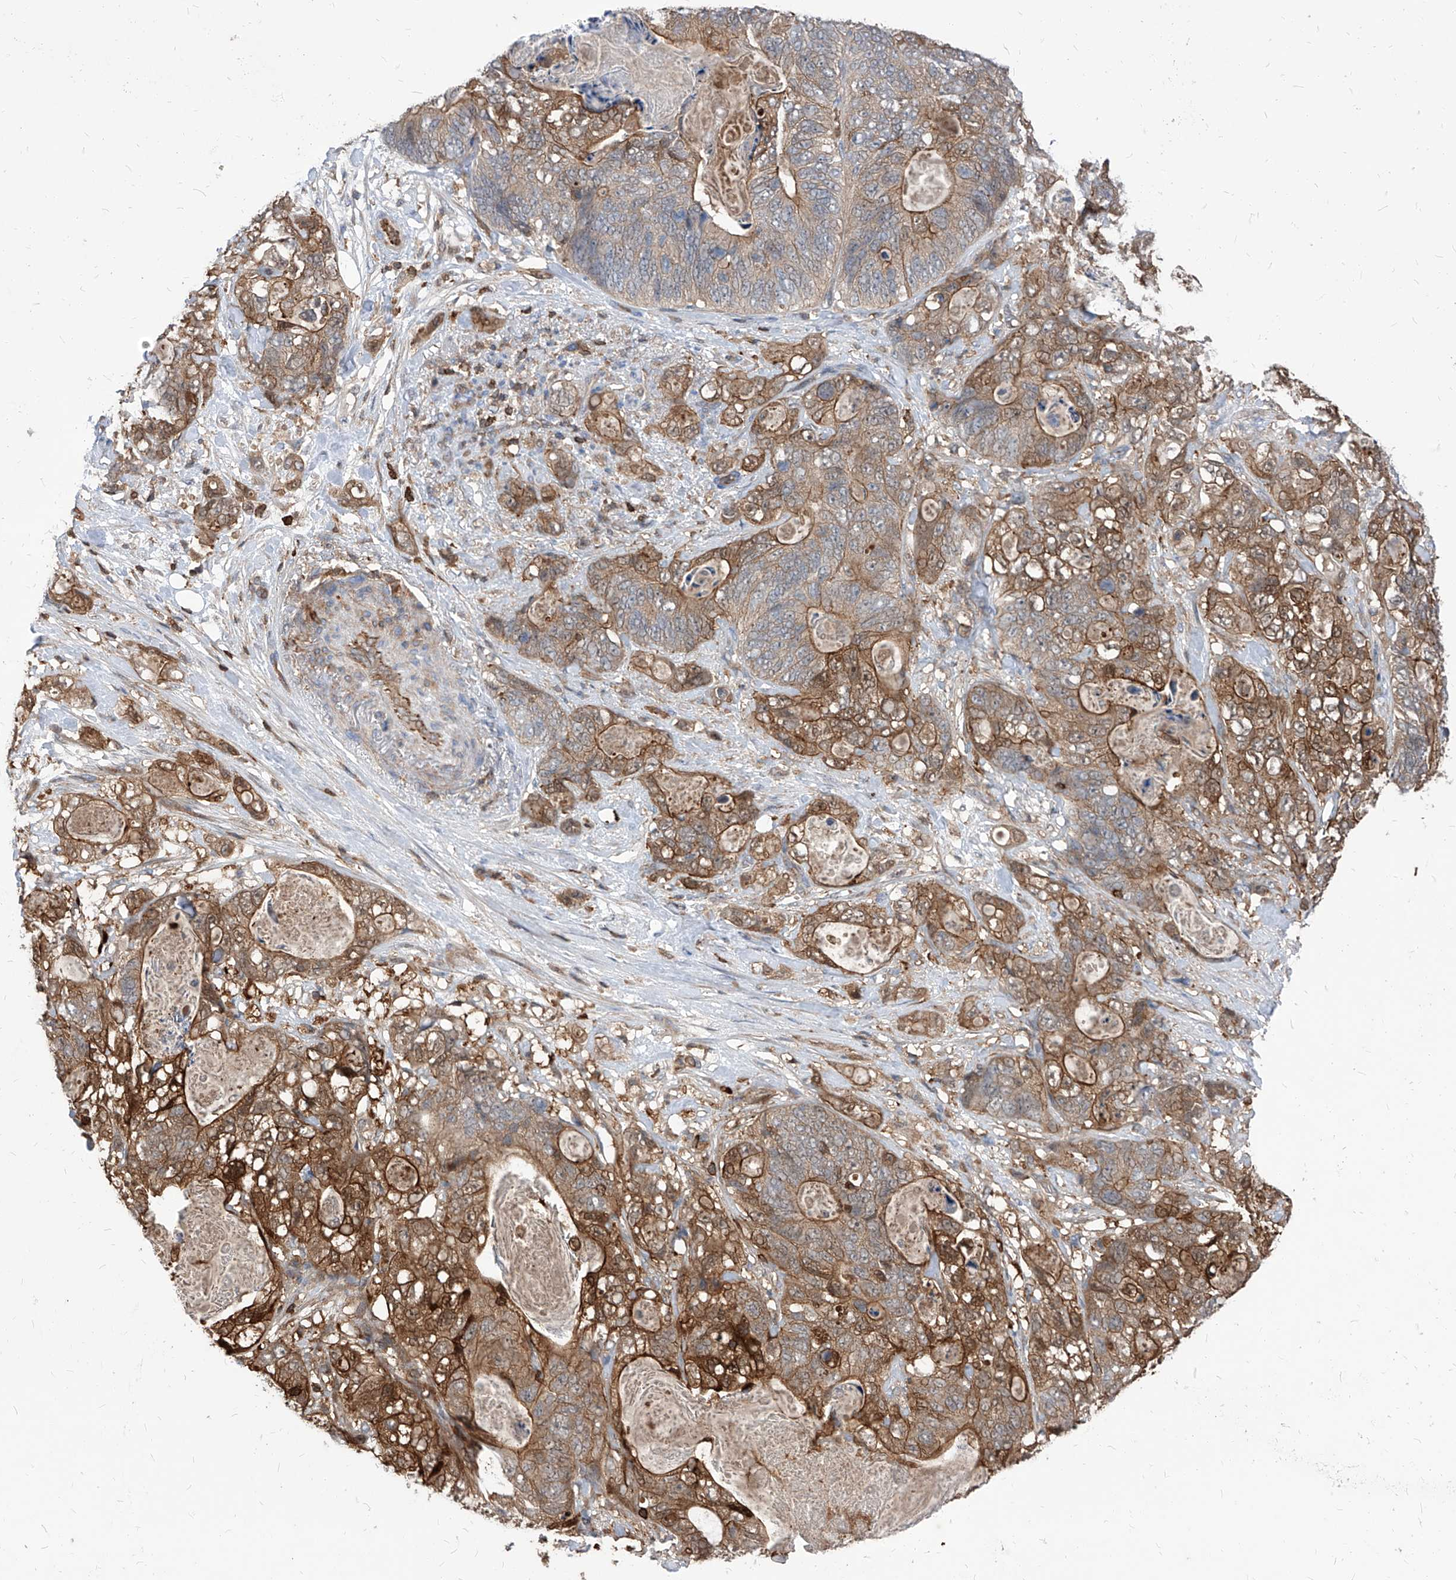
{"staining": {"intensity": "strong", "quantity": "25%-75%", "location": "cytoplasmic/membranous"}, "tissue": "stomach cancer", "cell_type": "Tumor cells", "image_type": "cancer", "snomed": [{"axis": "morphology", "description": "Normal tissue, NOS"}, {"axis": "morphology", "description": "Adenocarcinoma, NOS"}, {"axis": "topography", "description": "Stomach"}], "caption": "This histopathology image shows immunohistochemistry staining of human stomach cancer, with high strong cytoplasmic/membranous staining in about 25%-75% of tumor cells.", "gene": "ABRACL", "patient": {"sex": "female", "age": 89}}